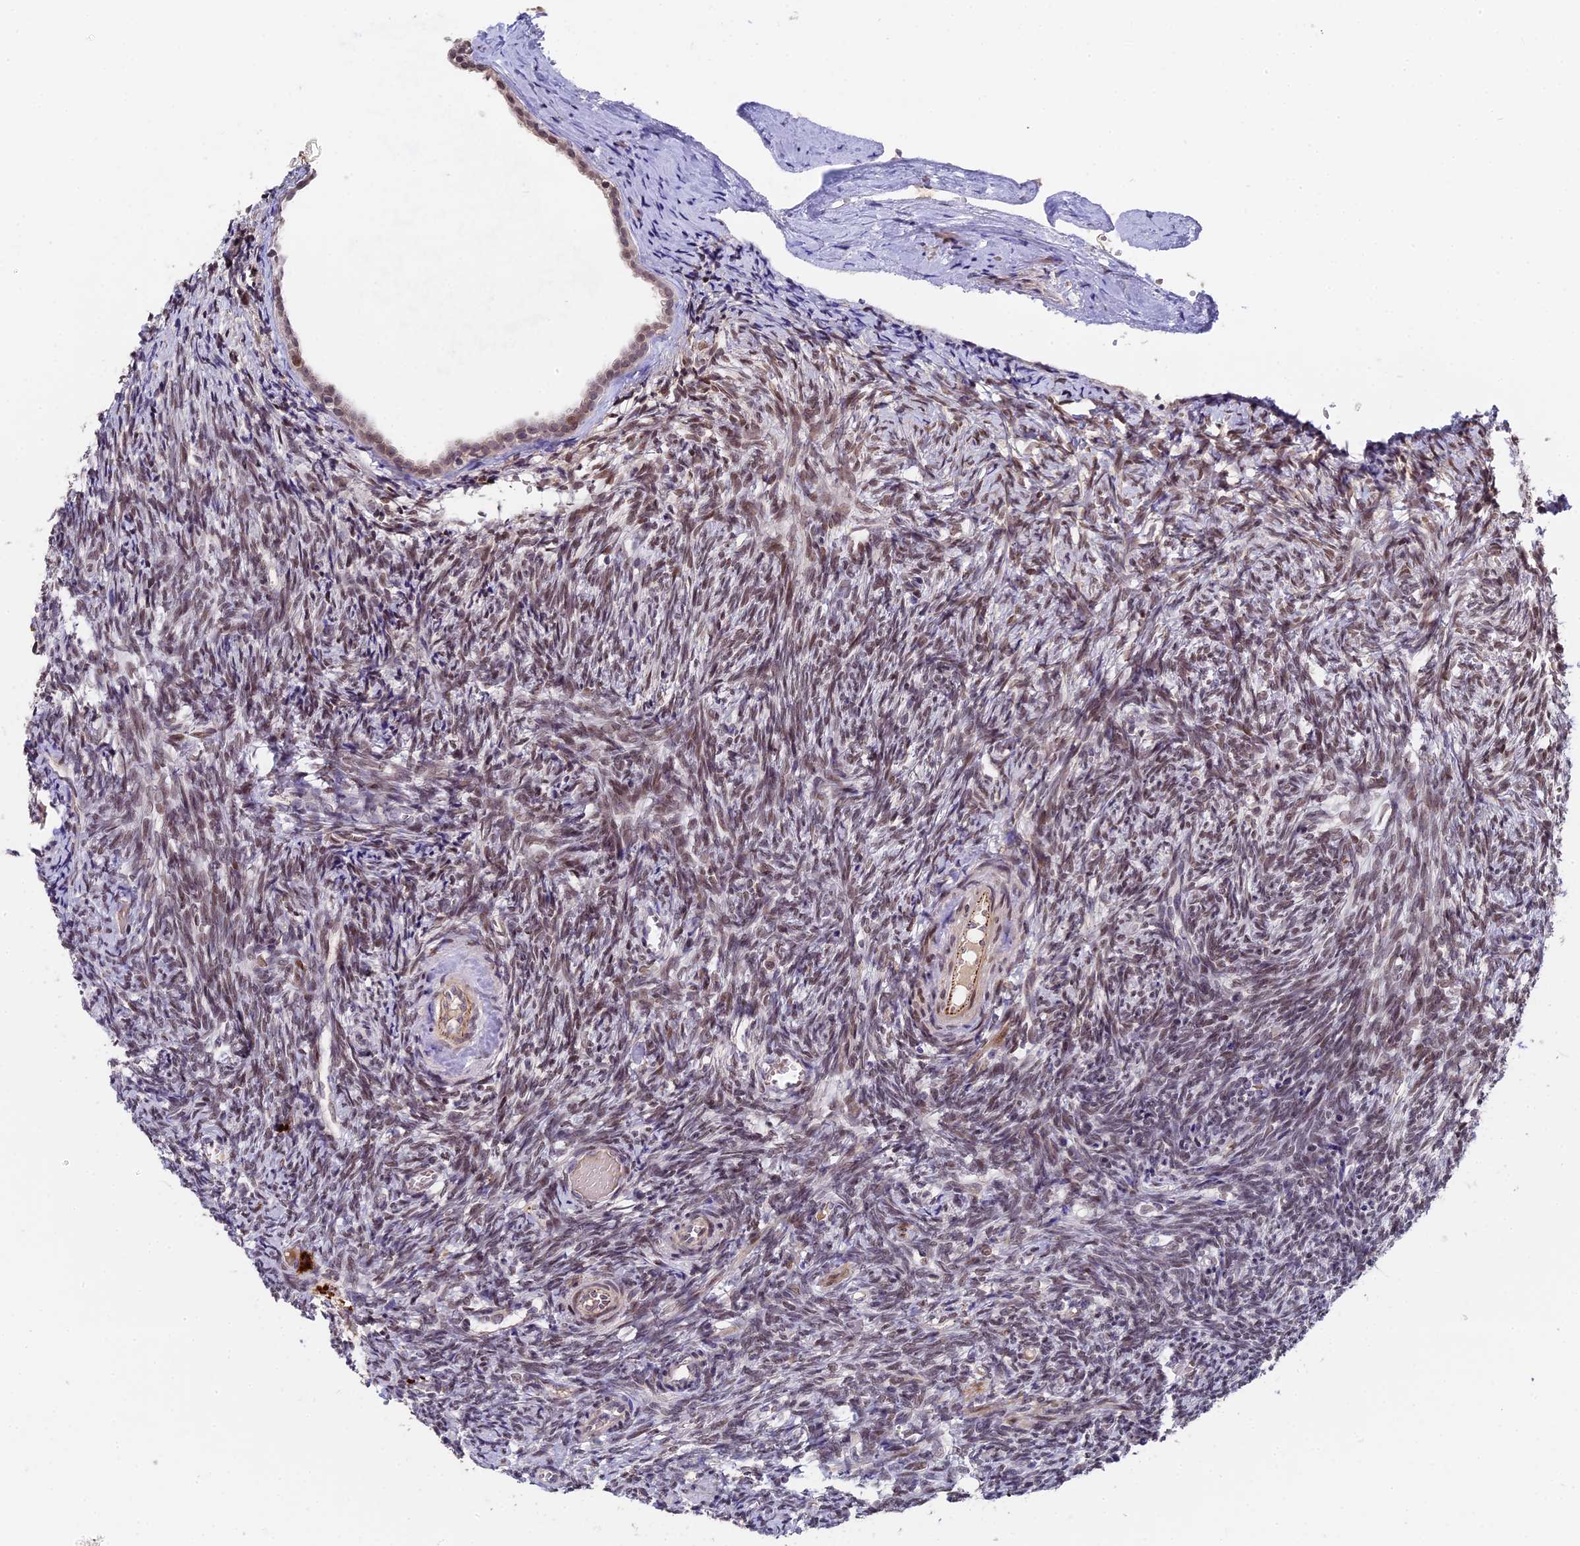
{"staining": {"intensity": "moderate", "quantity": ">75%", "location": "nuclear"}, "tissue": "ovary", "cell_type": "Ovarian stroma cells", "image_type": "normal", "snomed": [{"axis": "morphology", "description": "Normal tissue, NOS"}, {"axis": "topography", "description": "Ovary"}], "caption": "Immunohistochemistry micrograph of normal ovary: human ovary stained using IHC demonstrates medium levels of moderate protein expression localized specifically in the nuclear of ovarian stroma cells, appearing as a nuclear brown color.", "gene": "PYGO1", "patient": {"sex": "female", "age": 41}}